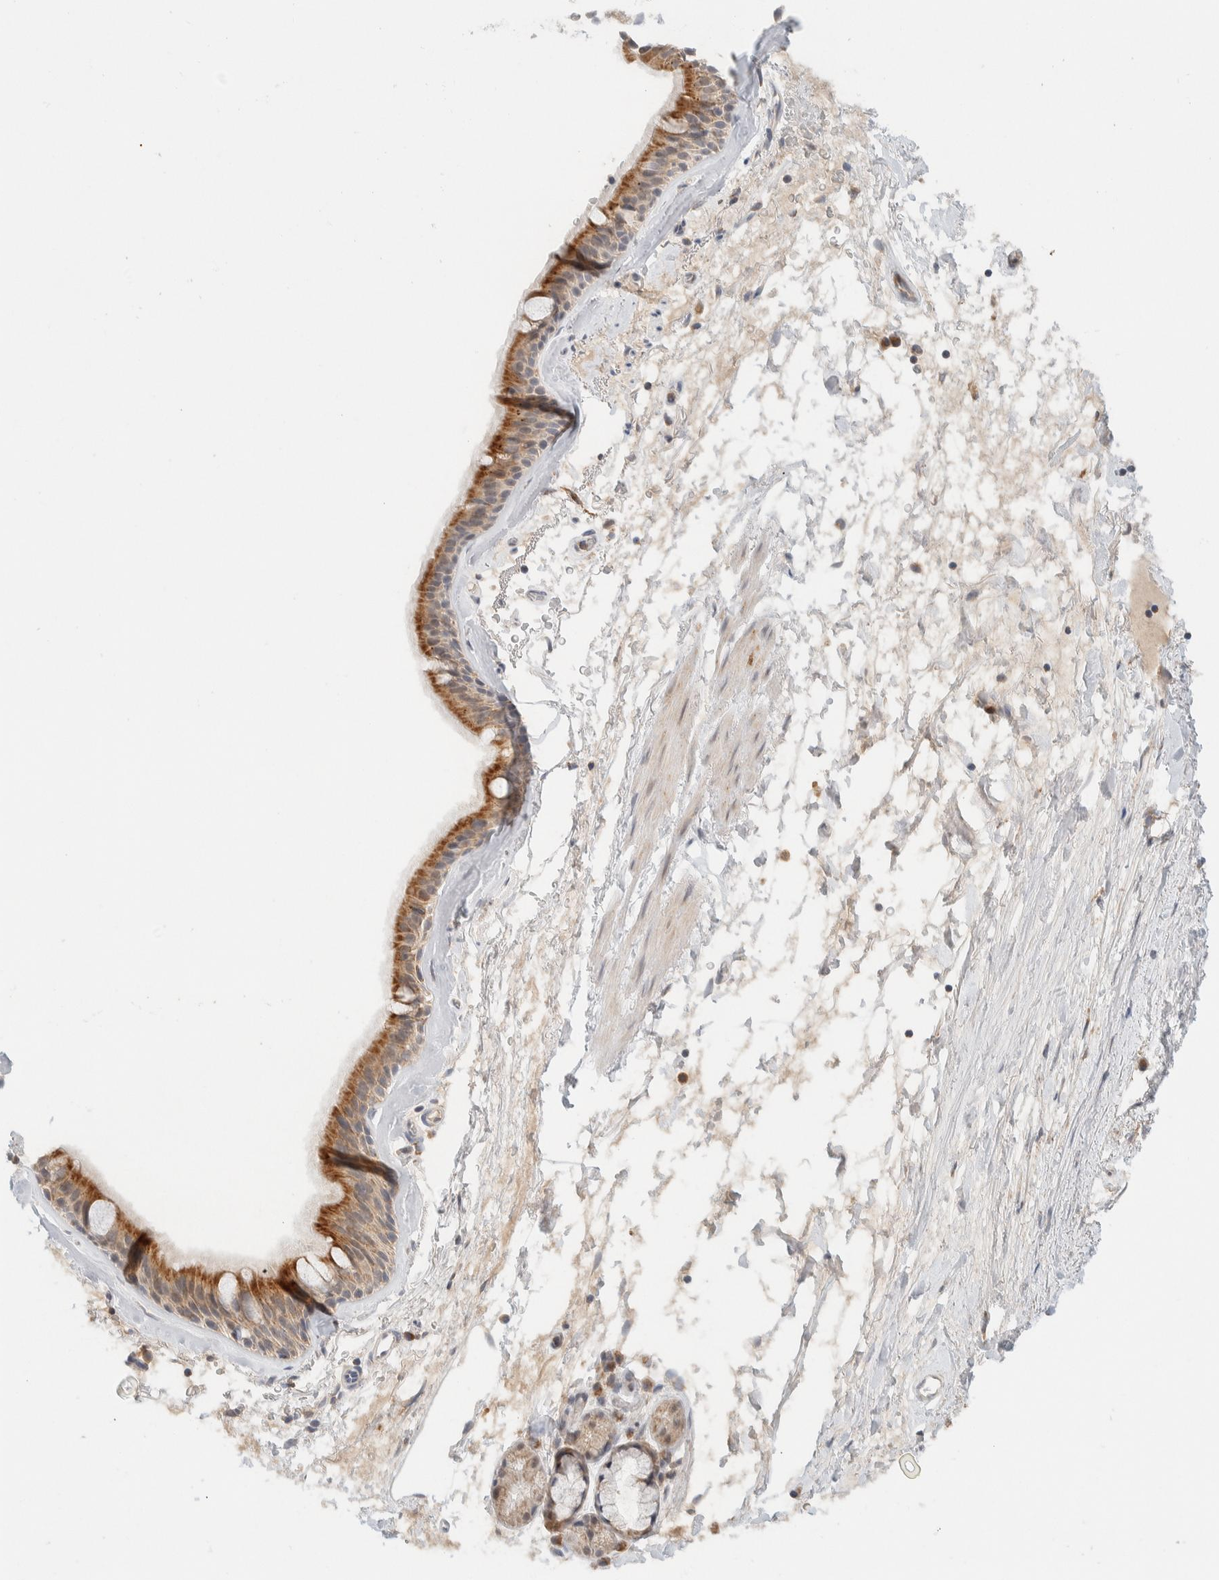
{"staining": {"intensity": "moderate", "quantity": ">75%", "location": "cytoplasmic/membranous"}, "tissue": "bronchus", "cell_type": "Respiratory epithelial cells", "image_type": "normal", "snomed": [{"axis": "morphology", "description": "Normal tissue, NOS"}, {"axis": "topography", "description": "Cartilage tissue"}], "caption": "High-magnification brightfield microscopy of normal bronchus stained with DAB (brown) and counterstained with hematoxylin (blue). respiratory epithelial cells exhibit moderate cytoplasmic/membranous positivity is appreciated in approximately>75% of cells. The protein of interest is shown in brown color, while the nuclei are stained blue.", "gene": "MRPL41", "patient": {"sex": "female", "age": 63}}